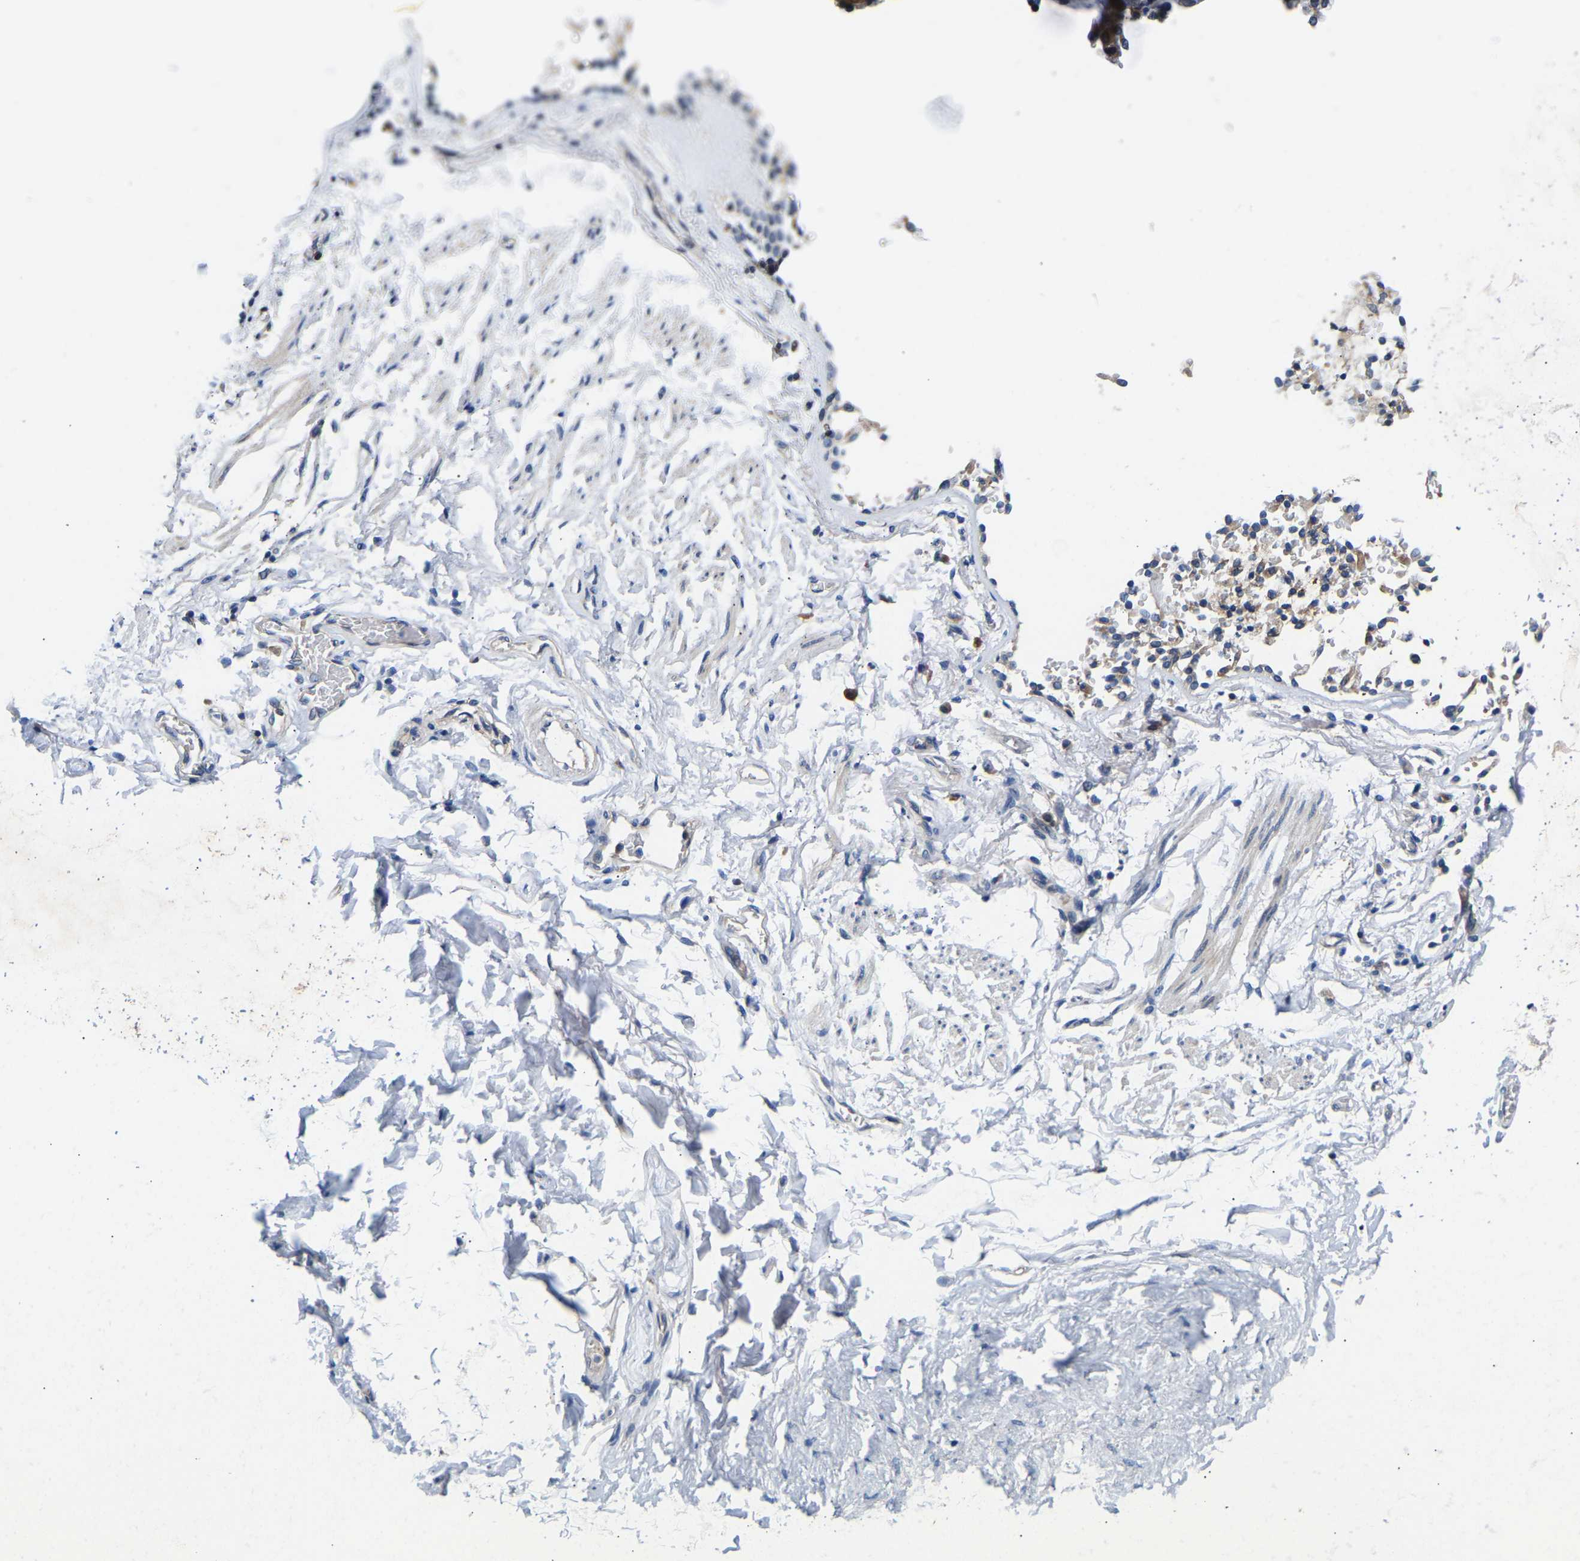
{"staining": {"intensity": "moderate", "quantity": "25%-75%", "location": "cytoplasmic/membranous"}, "tissue": "adipose tissue", "cell_type": "Adipocytes", "image_type": "normal", "snomed": [{"axis": "morphology", "description": "Normal tissue, NOS"}, {"axis": "topography", "description": "Cartilage tissue"}, {"axis": "topography", "description": "Lung"}], "caption": "A medium amount of moderate cytoplasmic/membranous expression is appreciated in approximately 25%-75% of adipocytes in unremarkable adipose tissue. Nuclei are stained in blue.", "gene": "AIMP2", "patient": {"sex": "female", "age": 77}}